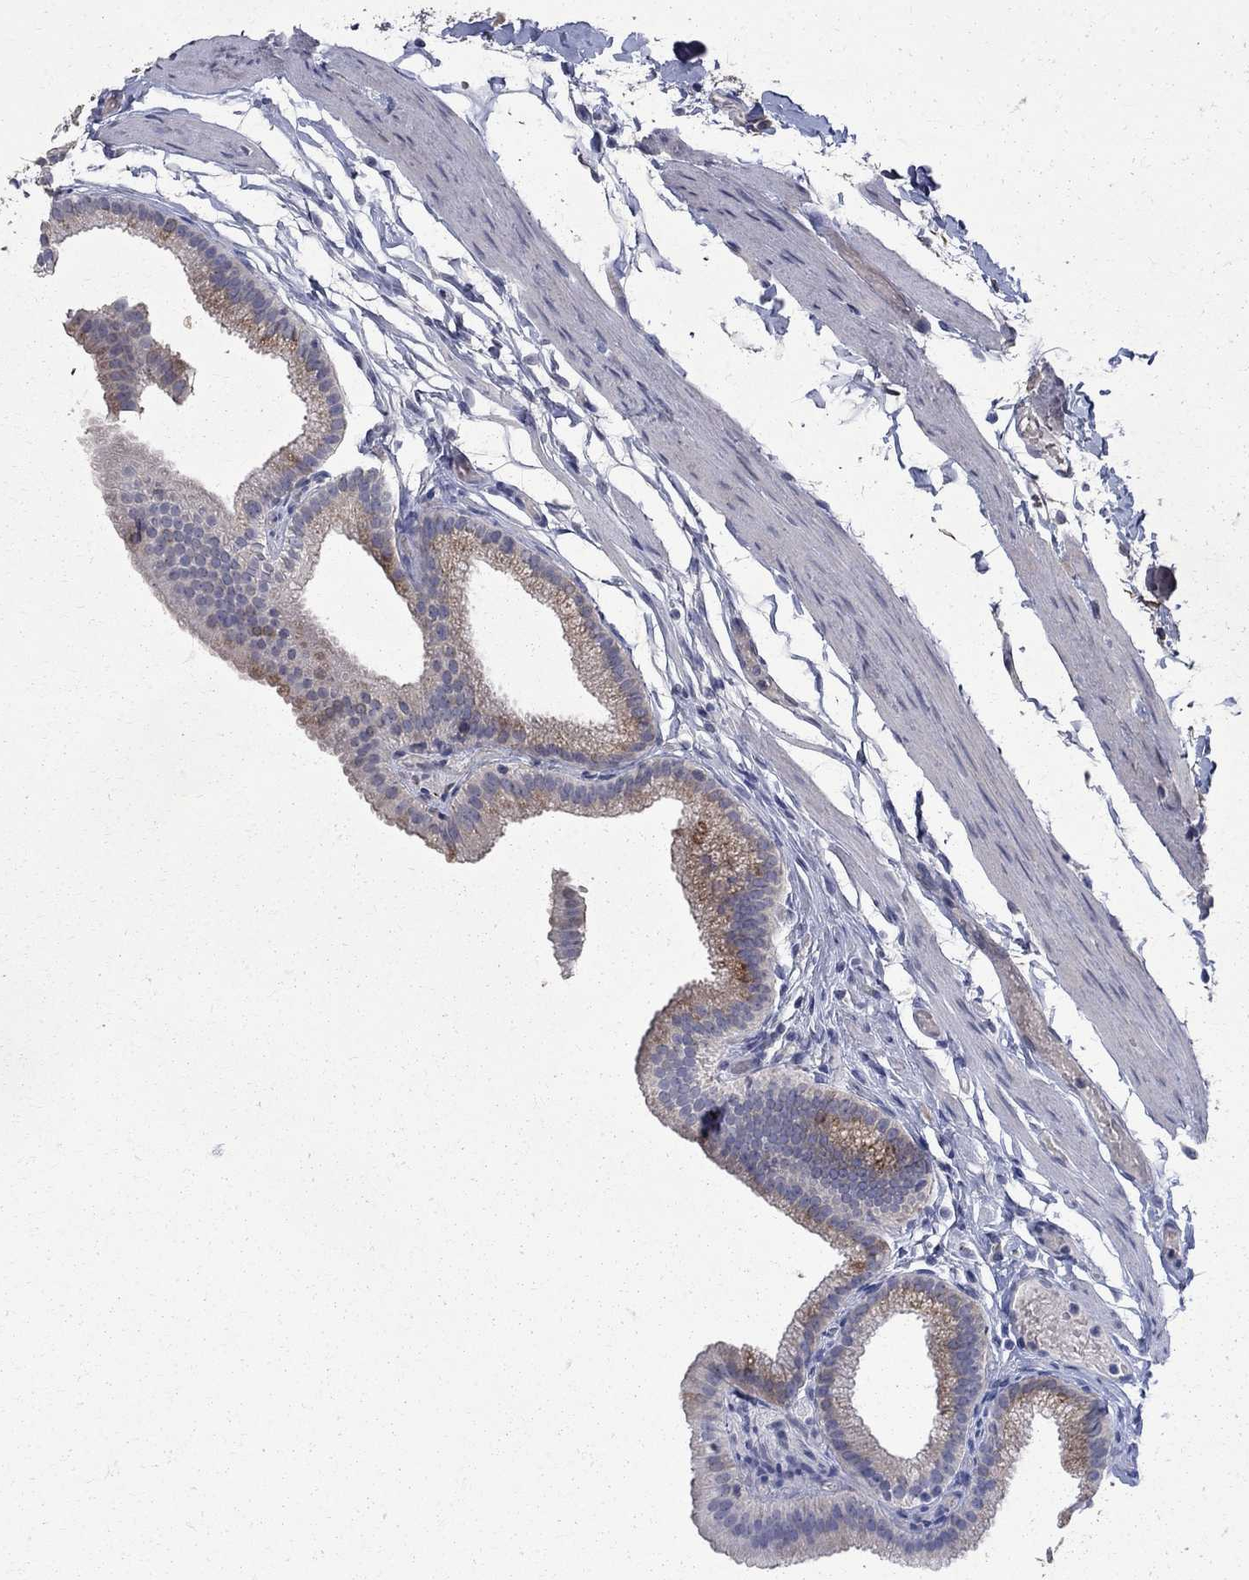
{"staining": {"intensity": "strong", "quantity": "25%-75%", "location": "cytoplasmic/membranous"}, "tissue": "gallbladder", "cell_type": "Glandular cells", "image_type": "normal", "snomed": [{"axis": "morphology", "description": "Normal tissue, NOS"}, {"axis": "topography", "description": "Gallbladder"}], "caption": "Strong cytoplasmic/membranous positivity is present in approximately 25%-75% of glandular cells in unremarkable gallbladder. (Stains: DAB (3,3'-diaminobenzidine) in brown, nuclei in blue, Microscopy: brightfield microscopy at high magnification).", "gene": "CAB39L", "patient": {"sex": "female", "age": 45}}